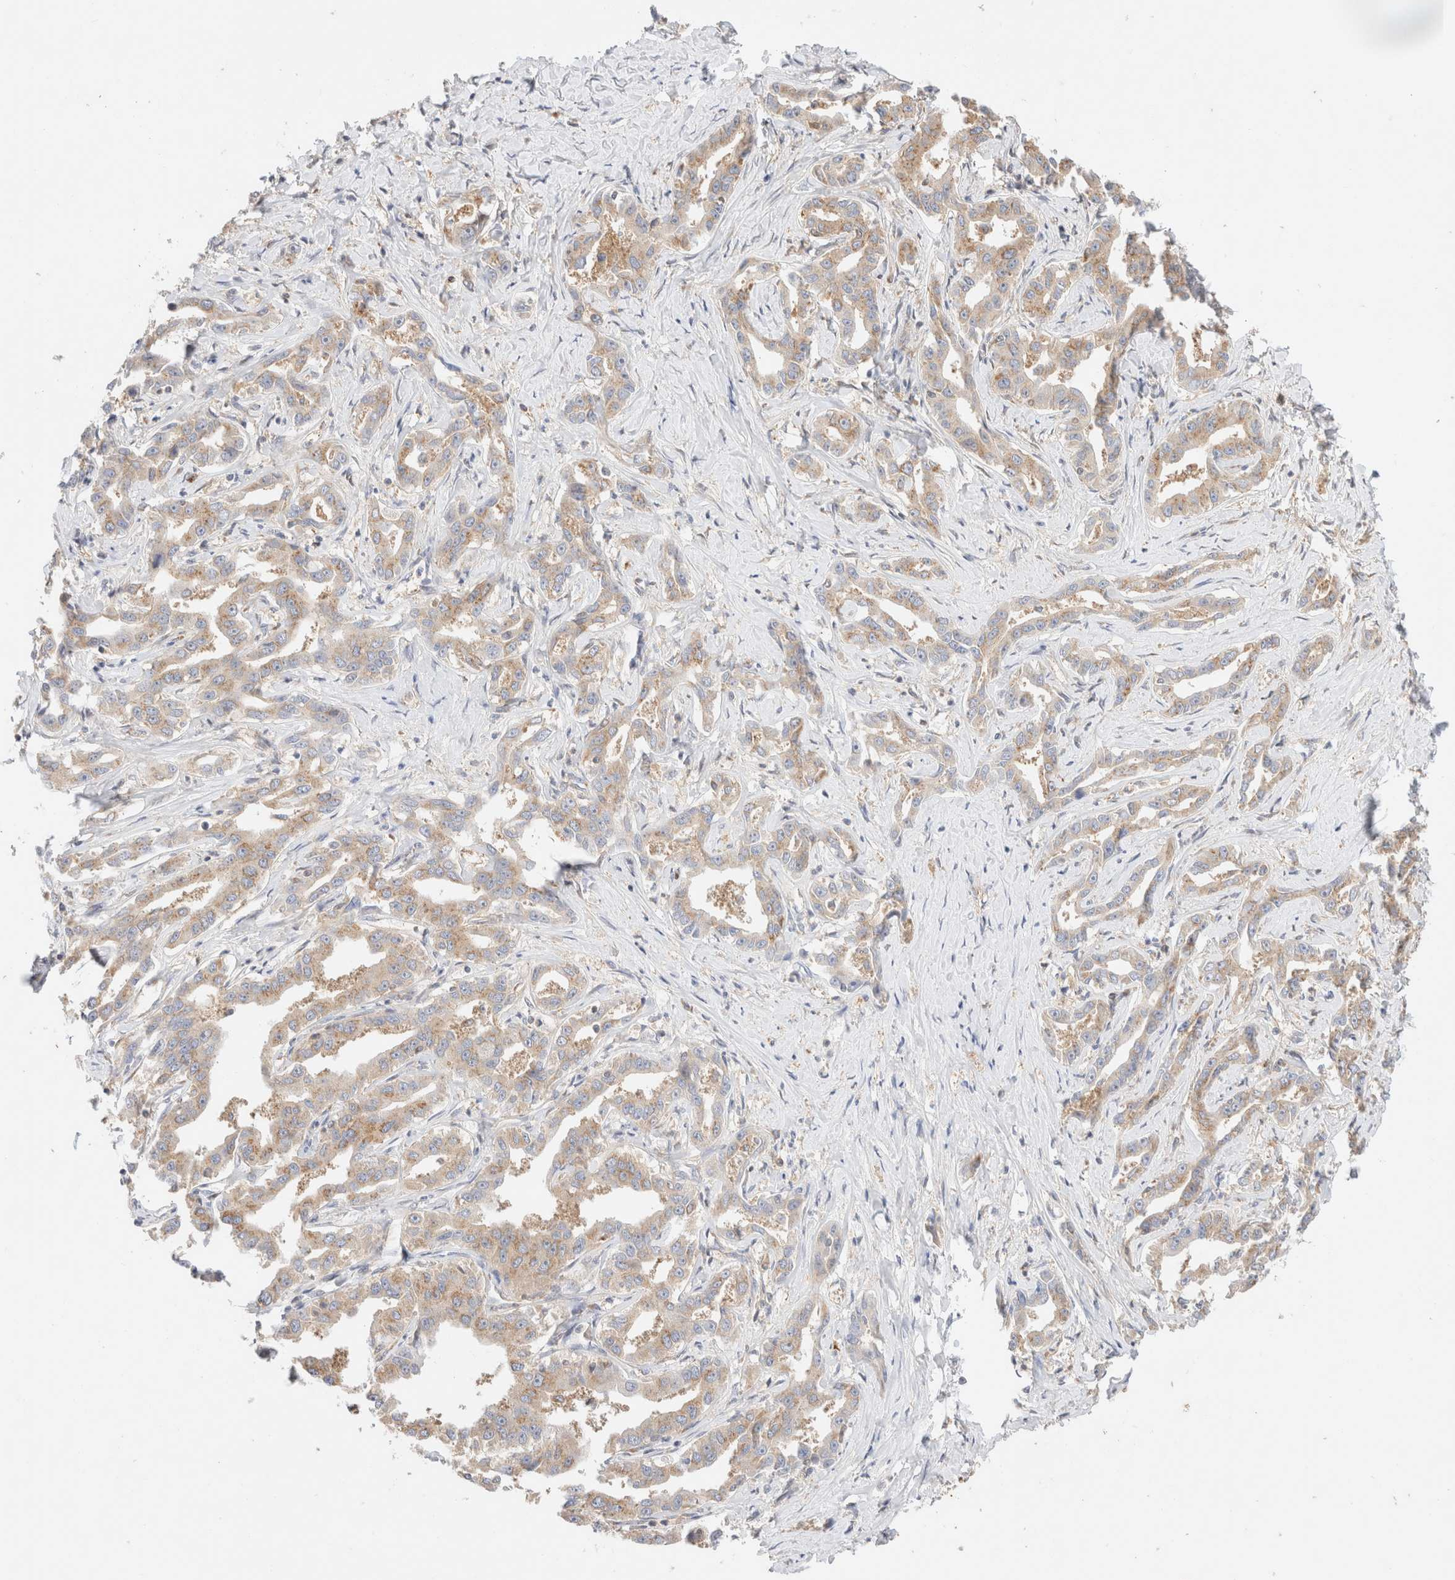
{"staining": {"intensity": "weak", "quantity": ">75%", "location": "cytoplasmic/membranous"}, "tissue": "liver cancer", "cell_type": "Tumor cells", "image_type": "cancer", "snomed": [{"axis": "morphology", "description": "Cholangiocarcinoma"}, {"axis": "topography", "description": "Liver"}], "caption": "Immunohistochemistry staining of cholangiocarcinoma (liver), which demonstrates low levels of weak cytoplasmic/membranous staining in approximately >75% of tumor cells indicating weak cytoplasmic/membranous protein positivity. The staining was performed using DAB (brown) for protein detection and nuclei were counterstained in hematoxylin (blue).", "gene": "RABEP1", "patient": {"sex": "male", "age": 59}}